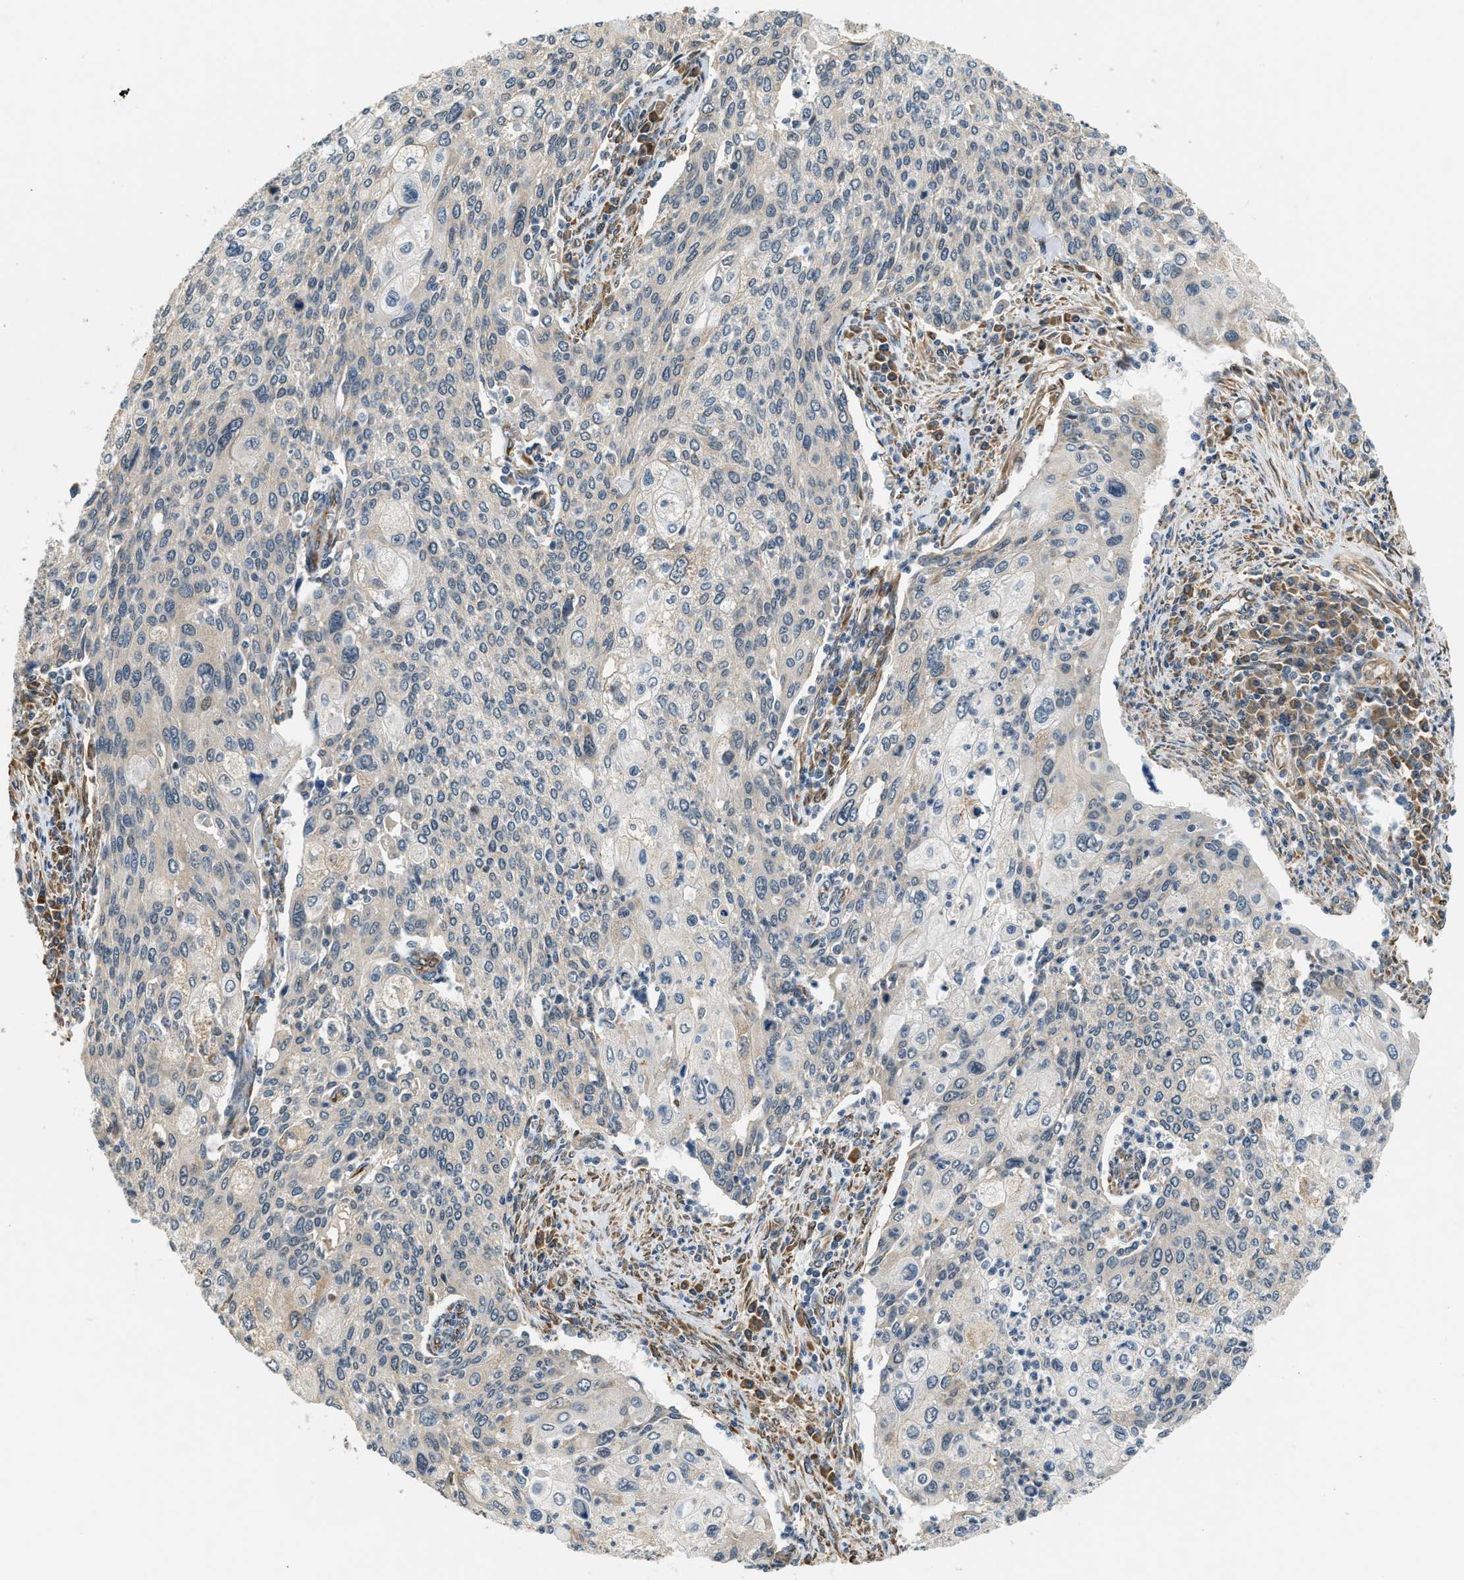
{"staining": {"intensity": "weak", "quantity": "<25%", "location": "cytoplasmic/membranous"}, "tissue": "cervical cancer", "cell_type": "Tumor cells", "image_type": "cancer", "snomed": [{"axis": "morphology", "description": "Squamous cell carcinoma, NOS"}, {"axis": "topography", "description": "Cervix"}], "caption": "Tumor cells show no significant protein staining in cervical squamous cell carcinoma. (DAB immunohistochemistry, high magnification).", "gene": "ALOX12", "patient": {"sex": "female", "age": 40}}